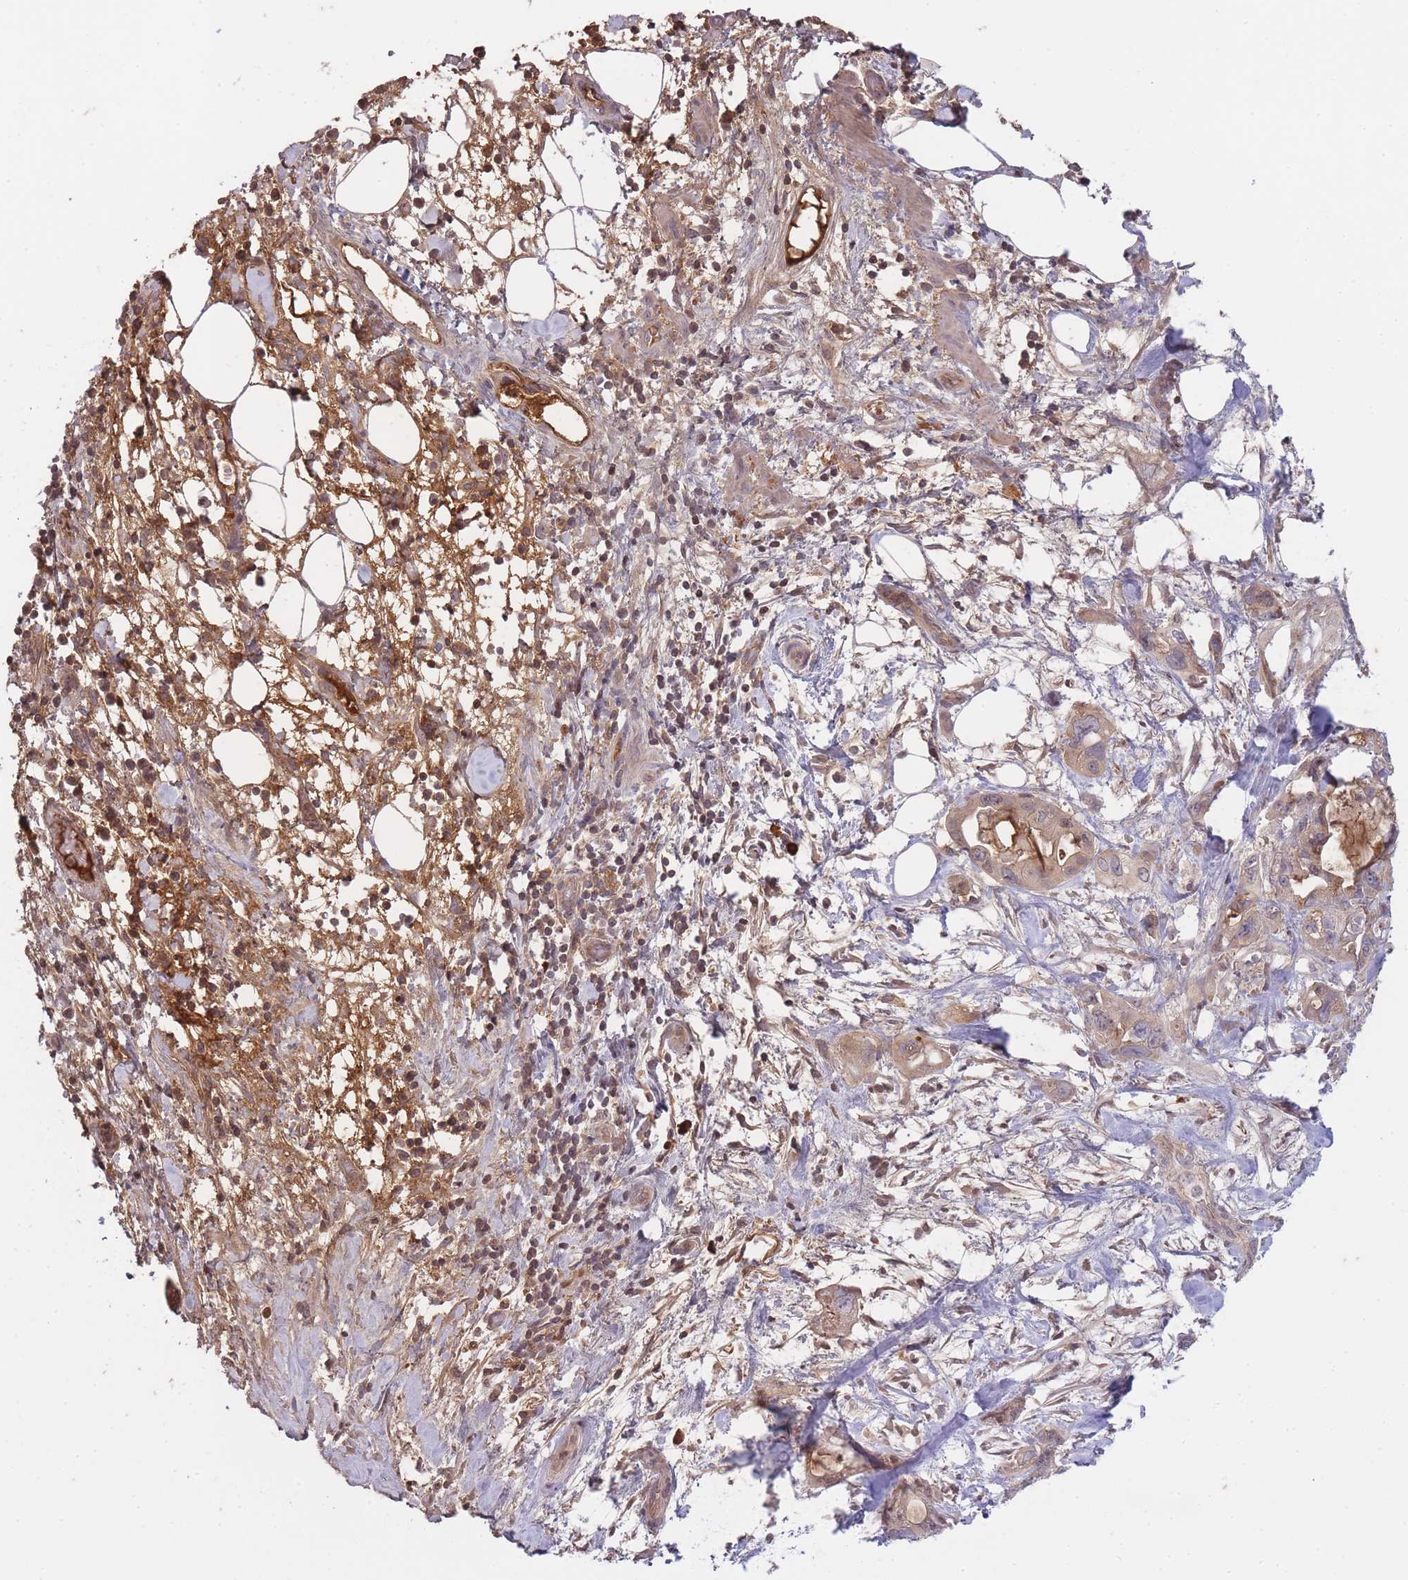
{"staining": {"intensity": "weak", "quantity": ">75%", "location": "cytoplasmic/membranous"}, "tissue": "pancreatic cancer", "cell_type": "Tumor cells", "image_type": "cancer", "snomed": [{"axis": "morphology", "description": "Adenocarcinoma, NOS"}, {"axis": "topography", "description": "Pancreas"}], "caption": "Pancreatic cancer (adenocarcinoma) was stained to show a protein in brown. There is low levels of weak cytoplasmic/membranous expression in approximately >75% of tumor cells.", "gene": "RALGDS", "patient": {"sex": "female", "age": 61}}